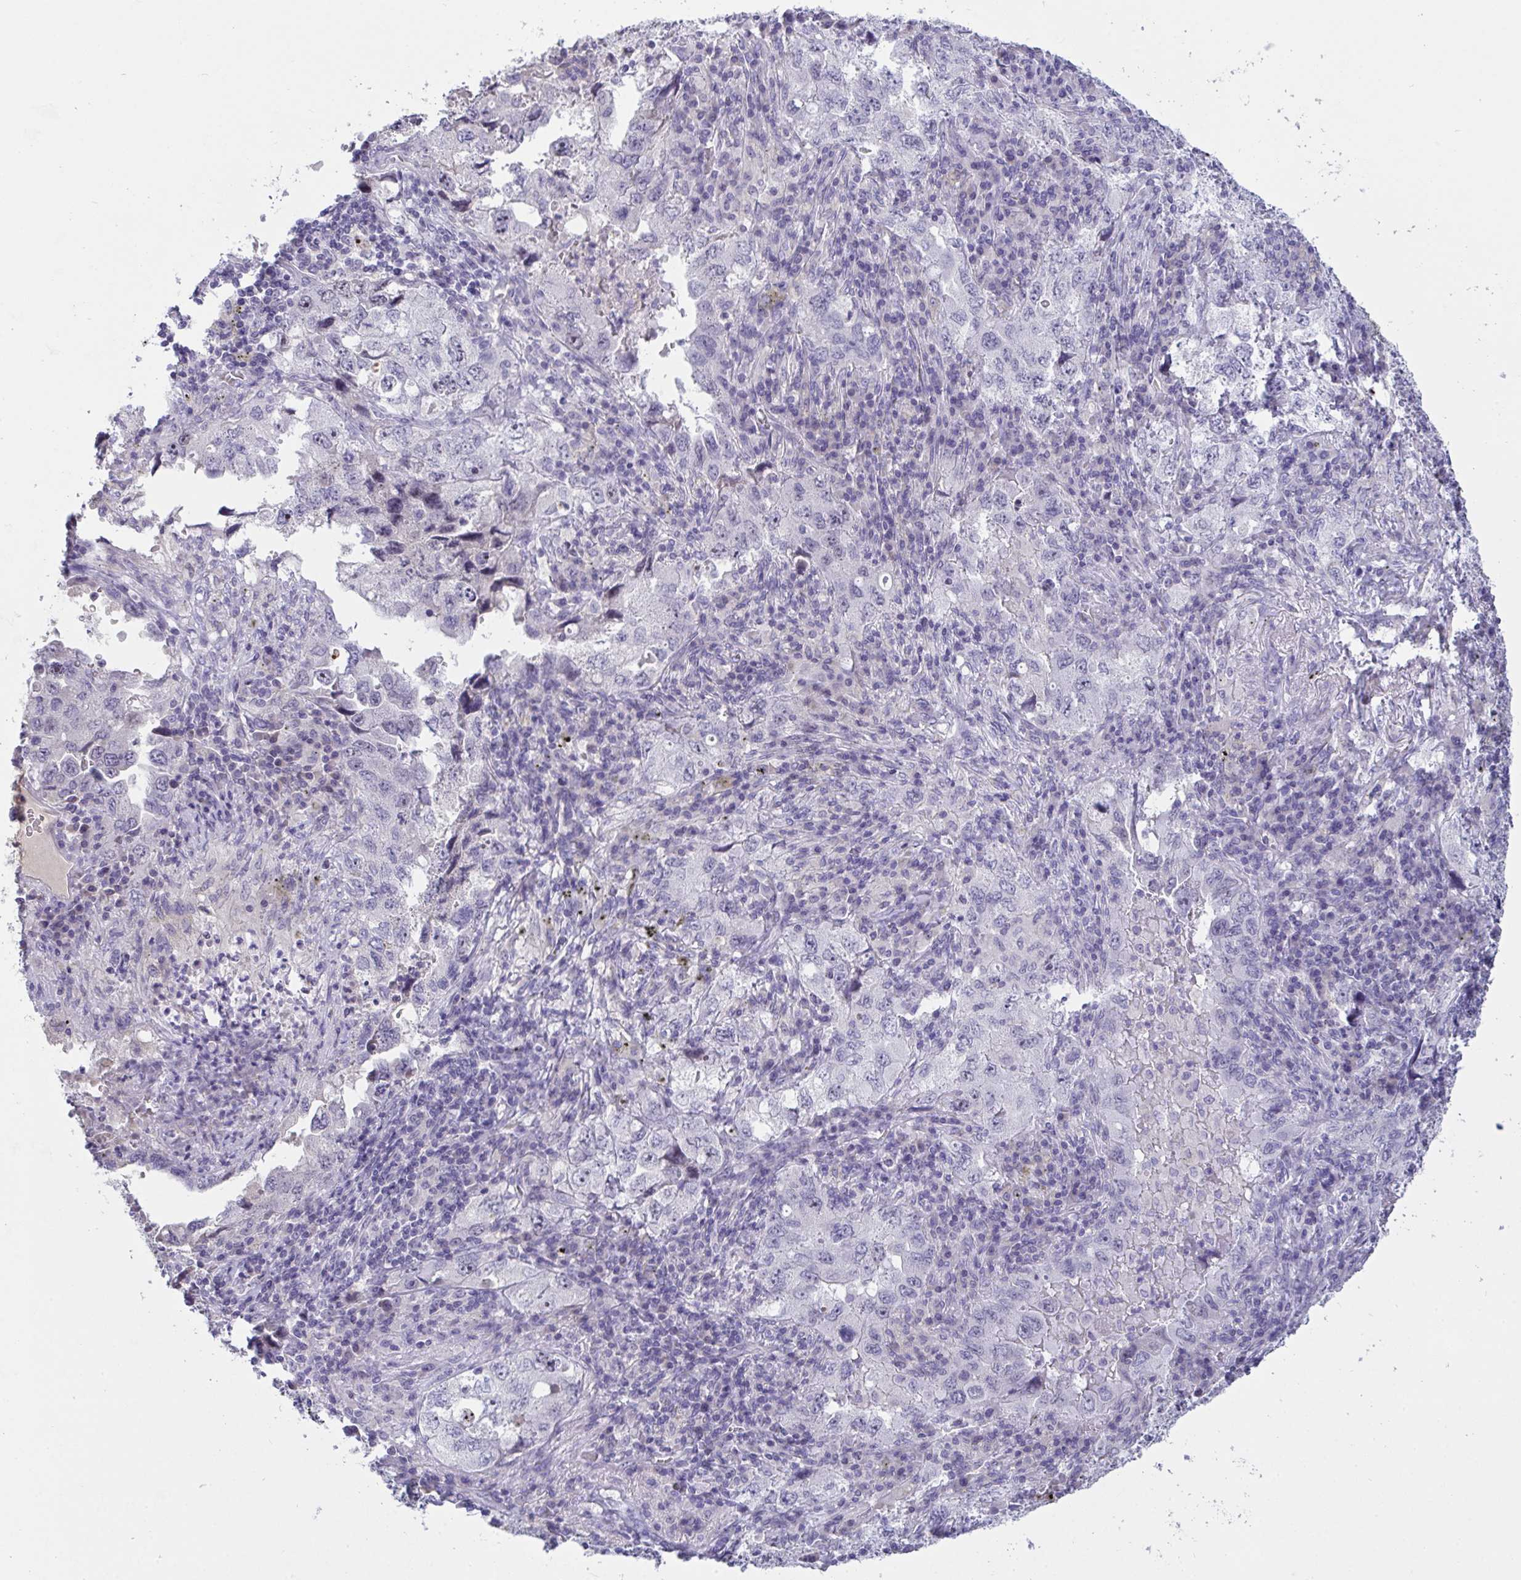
{"staining": {"intensity": "negative", "quantity": "none", "location": "none"}, "tissue": "lung cancer", "cell_type": "Tumor cells", "image_type": "cancer", "snomed": [{"axis": "morphology", "description": "Adenocarcinoma, NOS"}, {"axis": "topography", "description": "Lung"}], "caption": "Tumor cells show no significant expression in lung cancer (adenocarcinoma).", "gene": "MYC", "patient": {"sex": "female", "age": 57}}